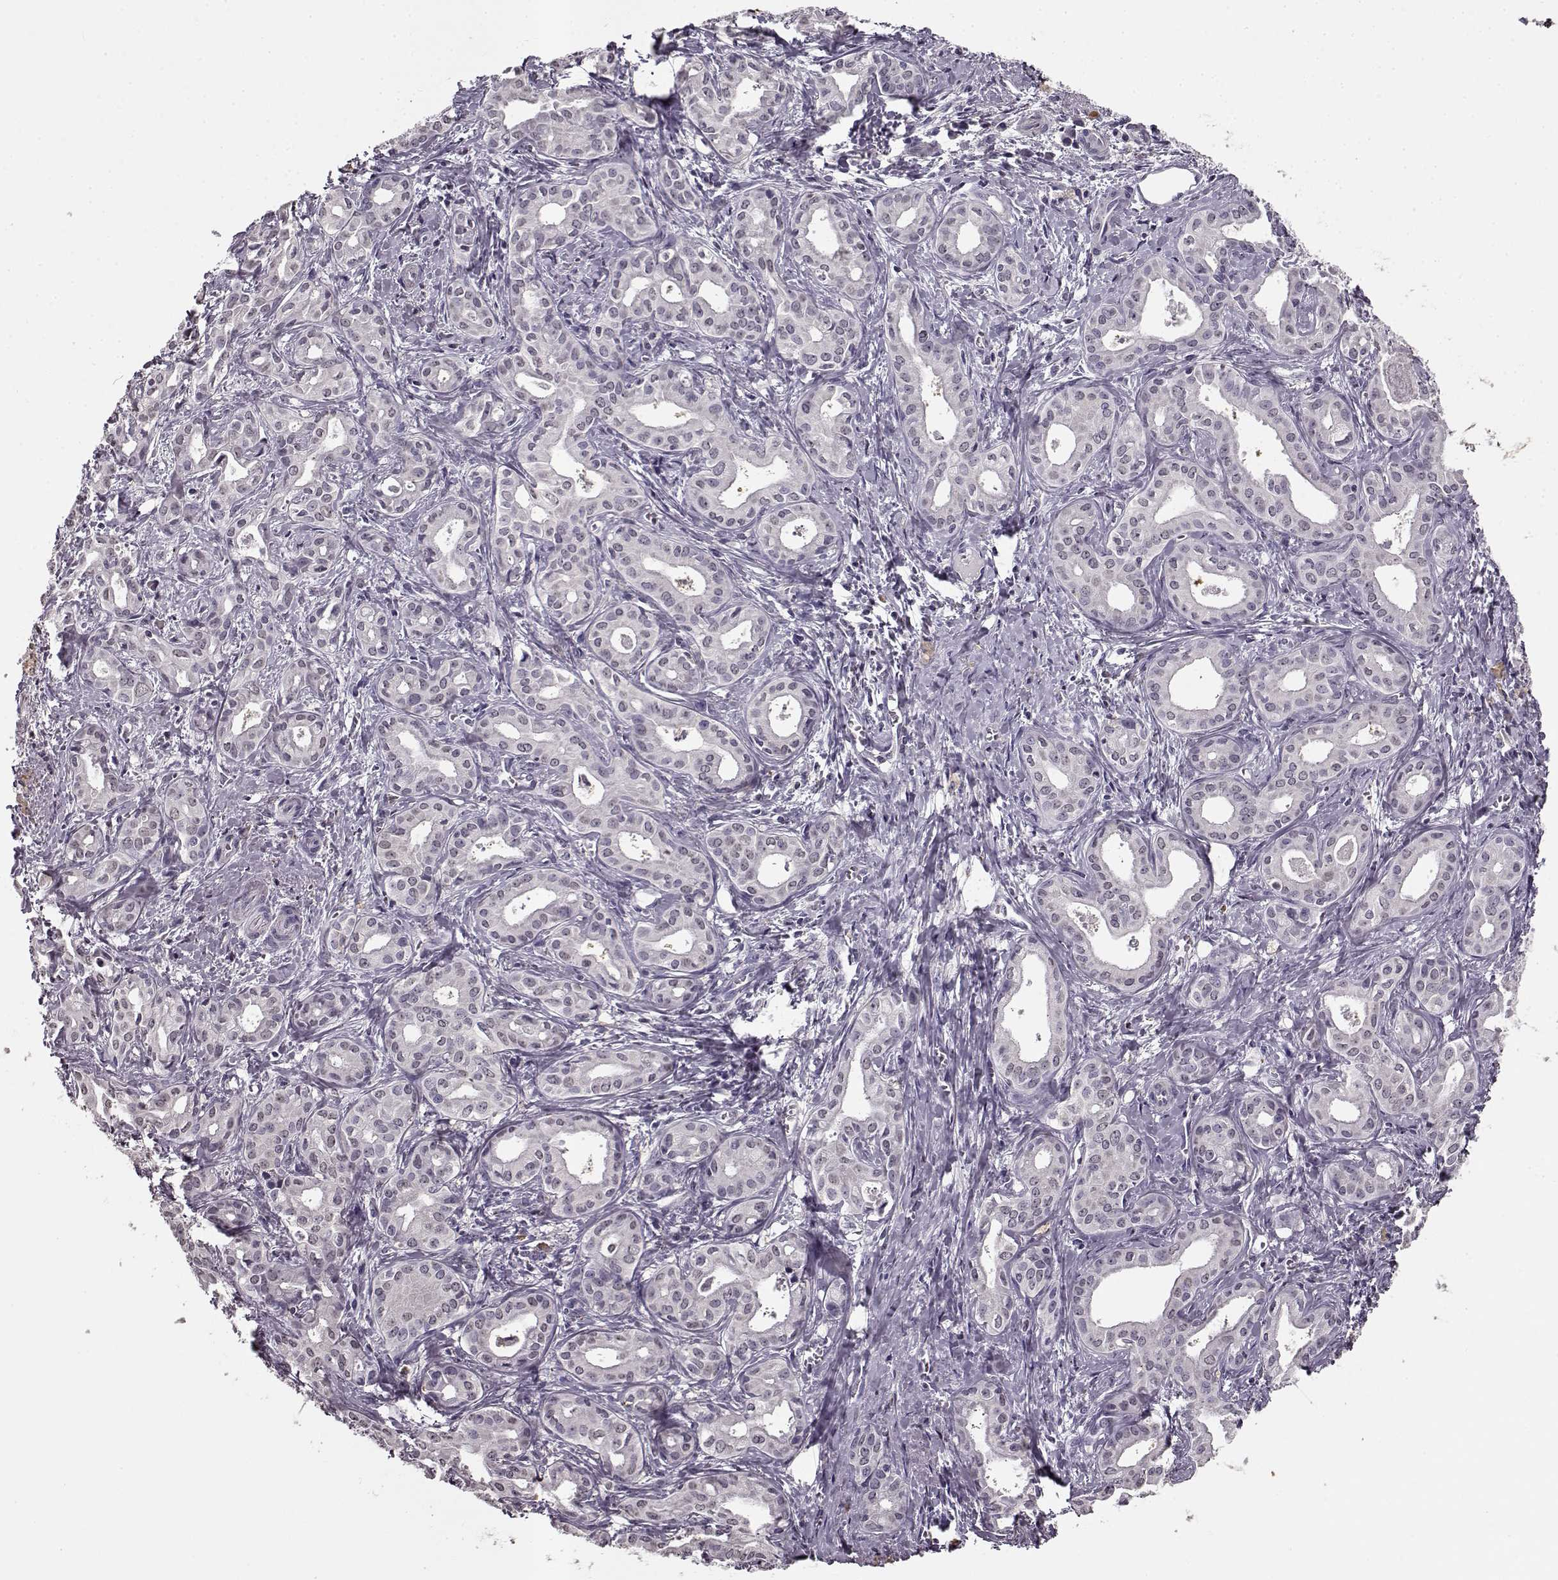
{"staining": {"intensity": "negative", "quantity": "none", "location": "none"}, "tissue": "liver cancer", "cell_type": "Tumor cells", "image_type": "cancer", "snomed": [{"axis": "morphology", "description": "Cholangiocarcinoma"}, {"axis": "topography", "description": "Liver"}], "caption": "Tumor cells show no significant staining in liver cancer.", "gene": "RP1L1", "patient": {"sex": "female", "age": 65}}